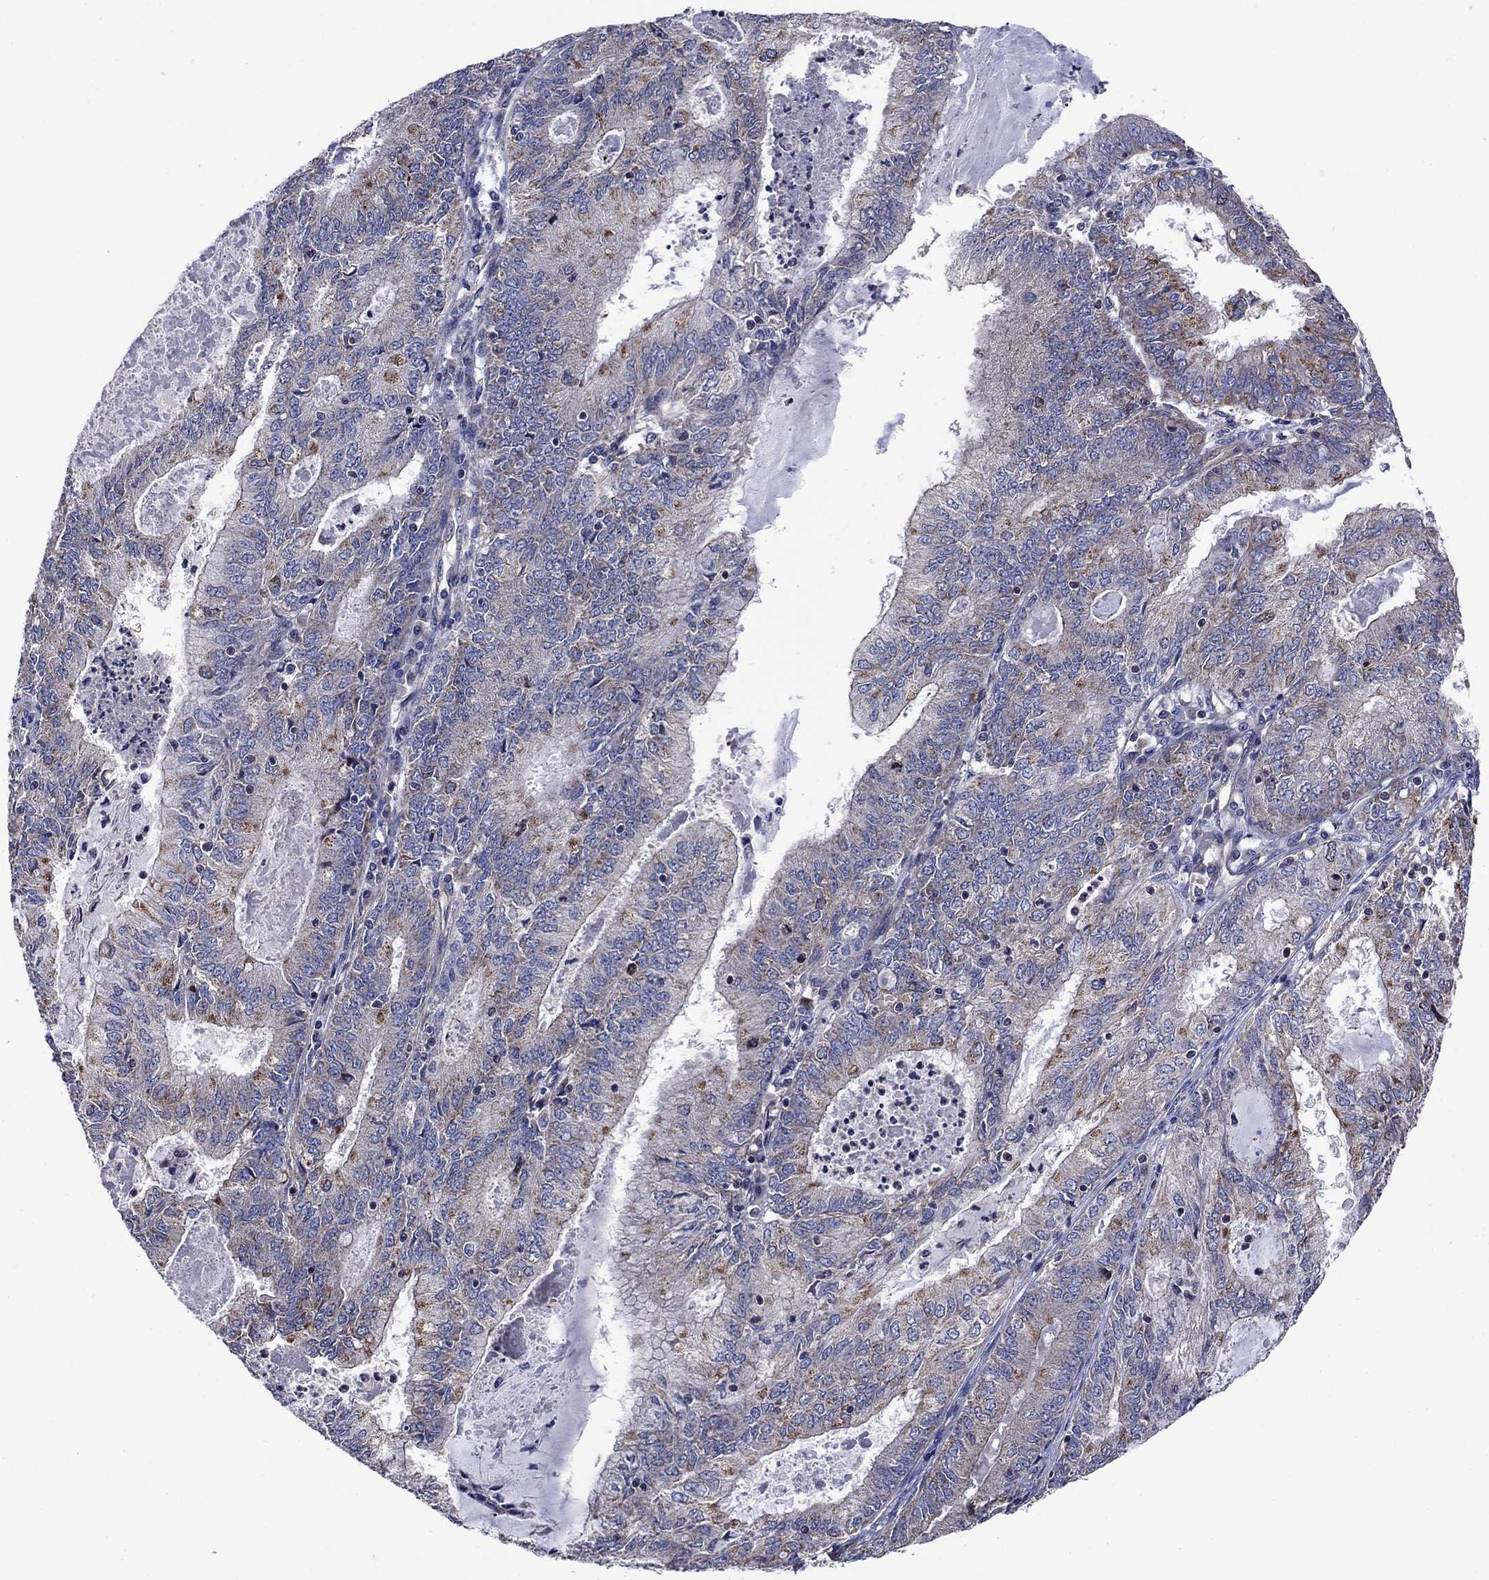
{"staining": {"intensity": "moderate", "quantity": "<25%", "location": "cytoplasmic/membranous"}, "tissue": "endometrial cancer", "cell_type": "Tumor cells", "image_type": "cancer", "snomed": [{"axis": "morphology", "description": "Adenocarcinoma, NOS"}, {"axis": "topography", "description": "Endometrium"}], "caption": "About <25% of tumor cells in human endometrial cancer (adenocarcinoma) demonstrate moderate cytoplasmic/membranous protein expression as visualized by brown immunohistochemical staining.", "gene": "KIF22", "patient": {"sex": "female", "age": 57}}